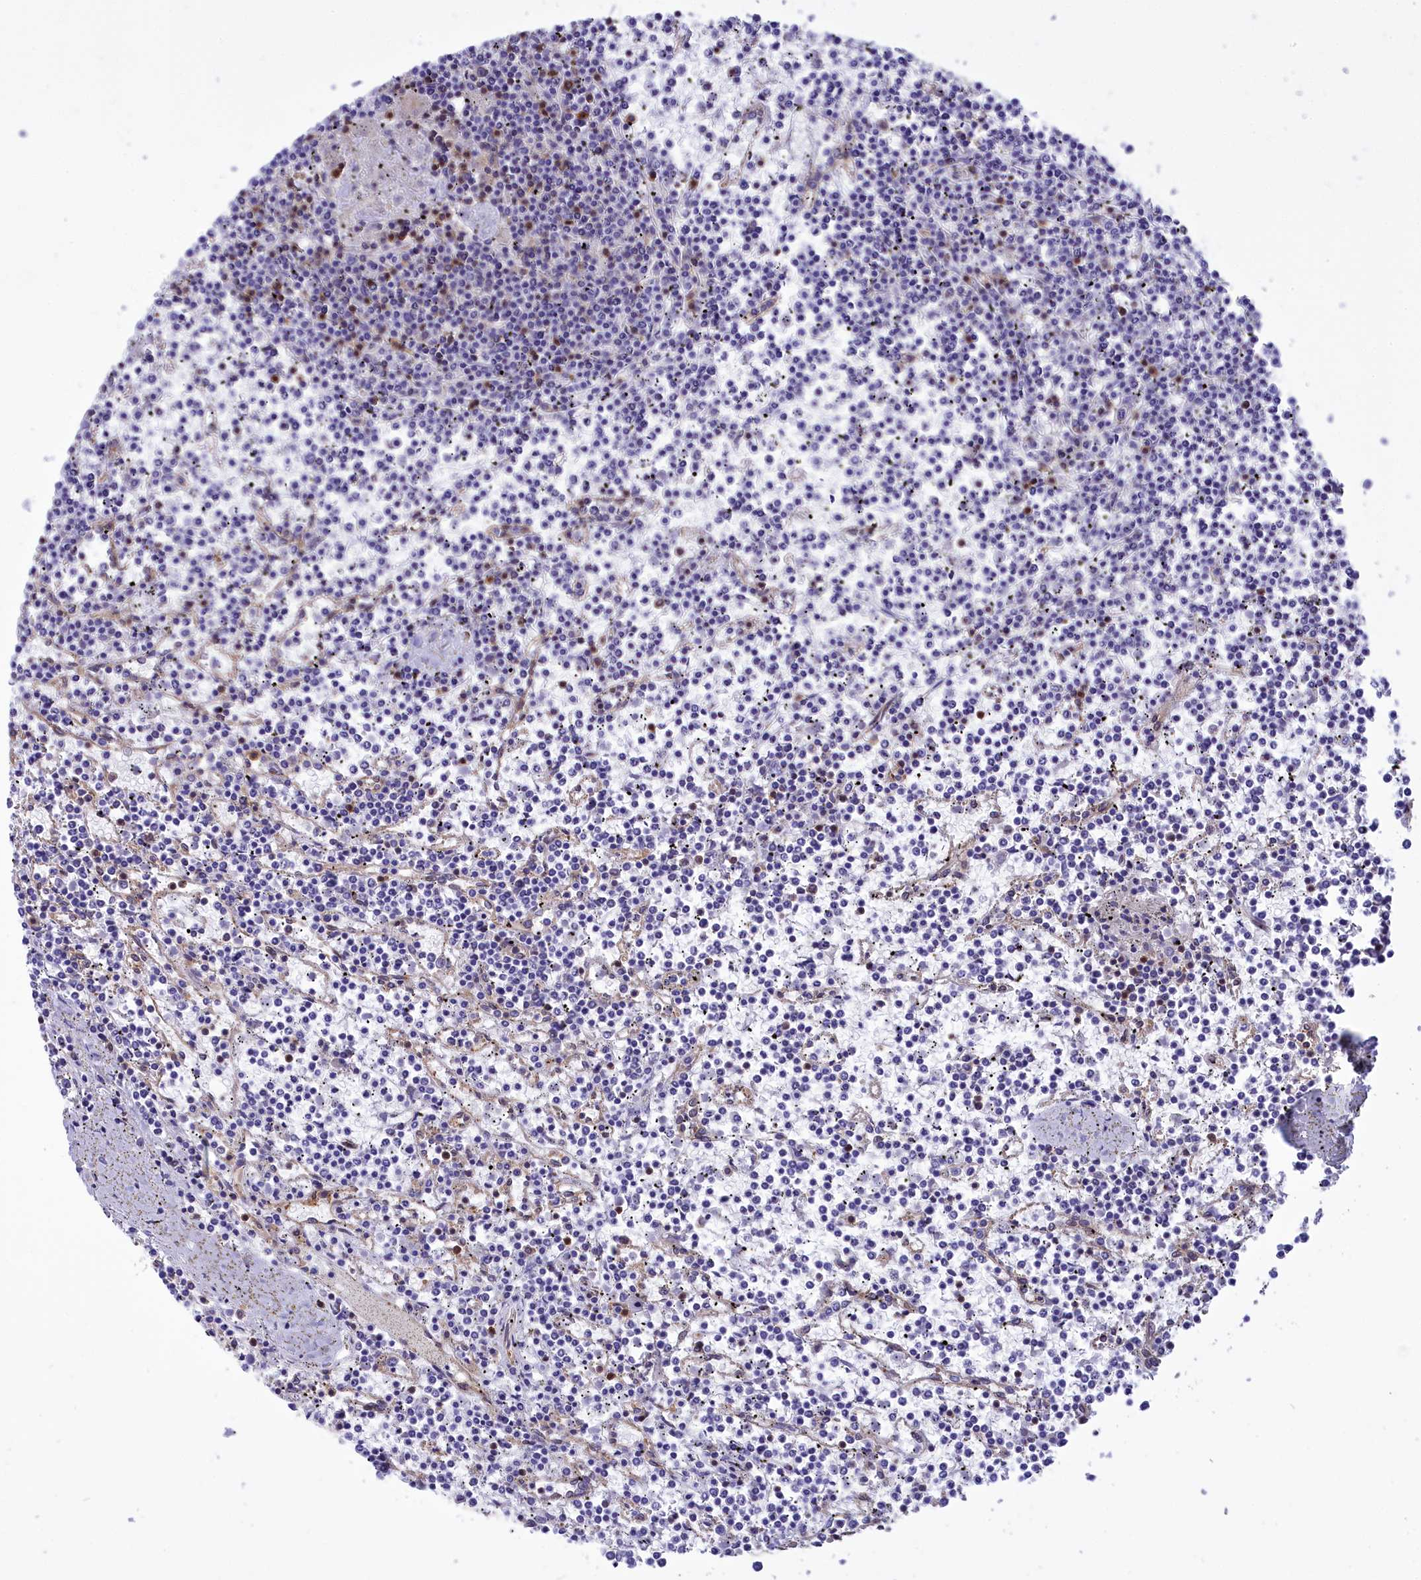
{"staining": {"intensity": "negative", "quantity": "none", "location": "none"}, "tissue": "lymphoma", "cell_type": "Tumor cells", "image_type": "cancer", "snomed": [{"axis": "morphology", "description": "Malignant lymphoma, non-Hodgkin's type, Low grade"}, {"axis": "topography", "description": "Spleen"}], "caption": "This histopathology image is of low-grade malignant lymphoma, non-Hodgkin's type stained with immunohistochemistry to label a protein in brown with the nuclei are counter-stained blue. There is no positivity in tumor cells.", "gene": "SEPTIN9", "patient": {"sex": "female", "age": 19}}